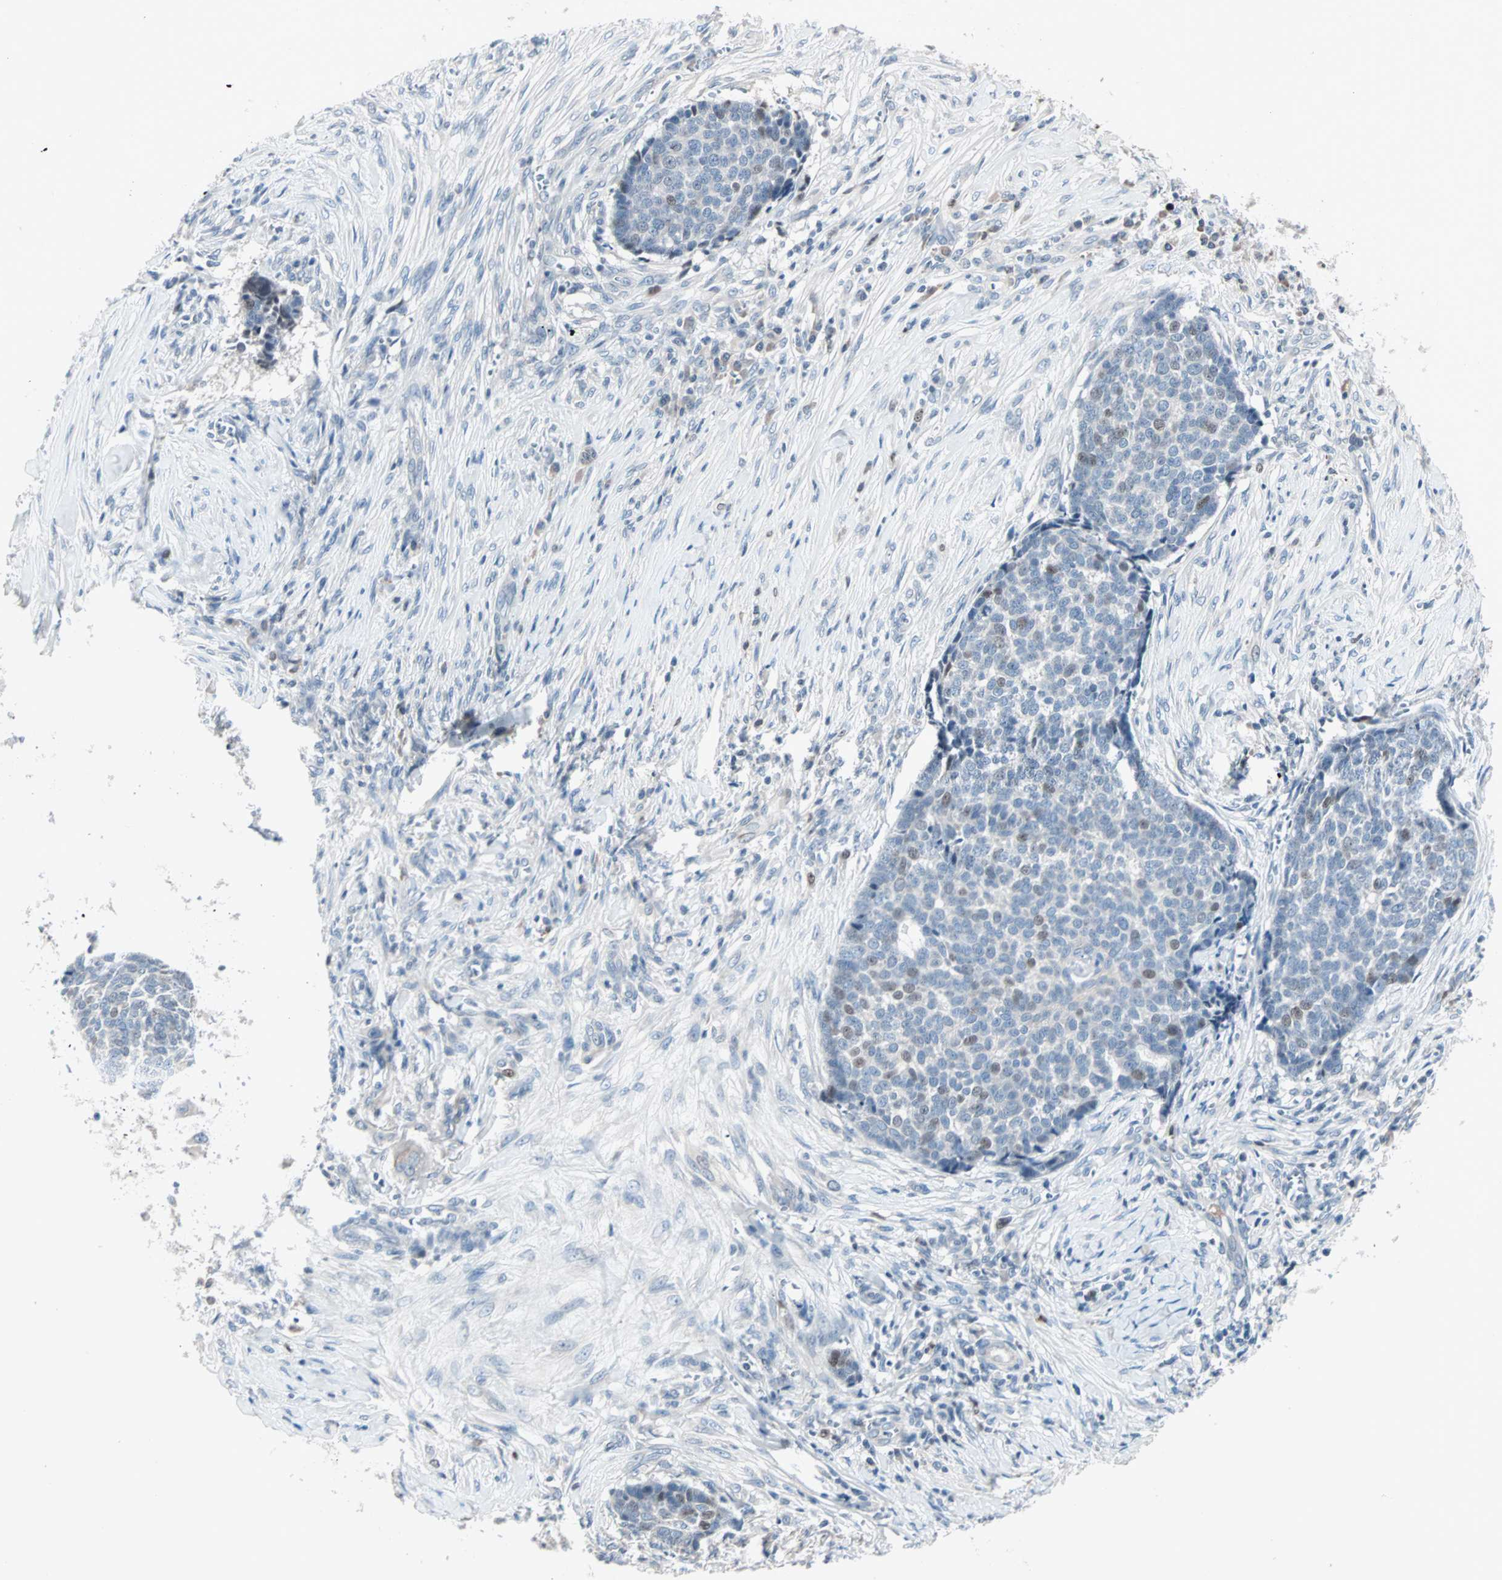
{"staining": {"intensity": "moderate", "quantity": "<25%", "location": "nuclear"}, "tissue": "skin cancer", "cell_type": "Tumor cells", "image_type": "cancer", "snomed": [{"axis": "morphology", "description": "Basal cell carcinoma"}, {"axis": "topography", "description": "Skin"}], "caption": "This photomicrograph demonstrates IHC staining of human skin basal cell carcinoma, with low moderate nuclear expression in about <25% of tumor cells.", "gene": "CCNE2", "patient": {"sex": "male", "age": 84}}